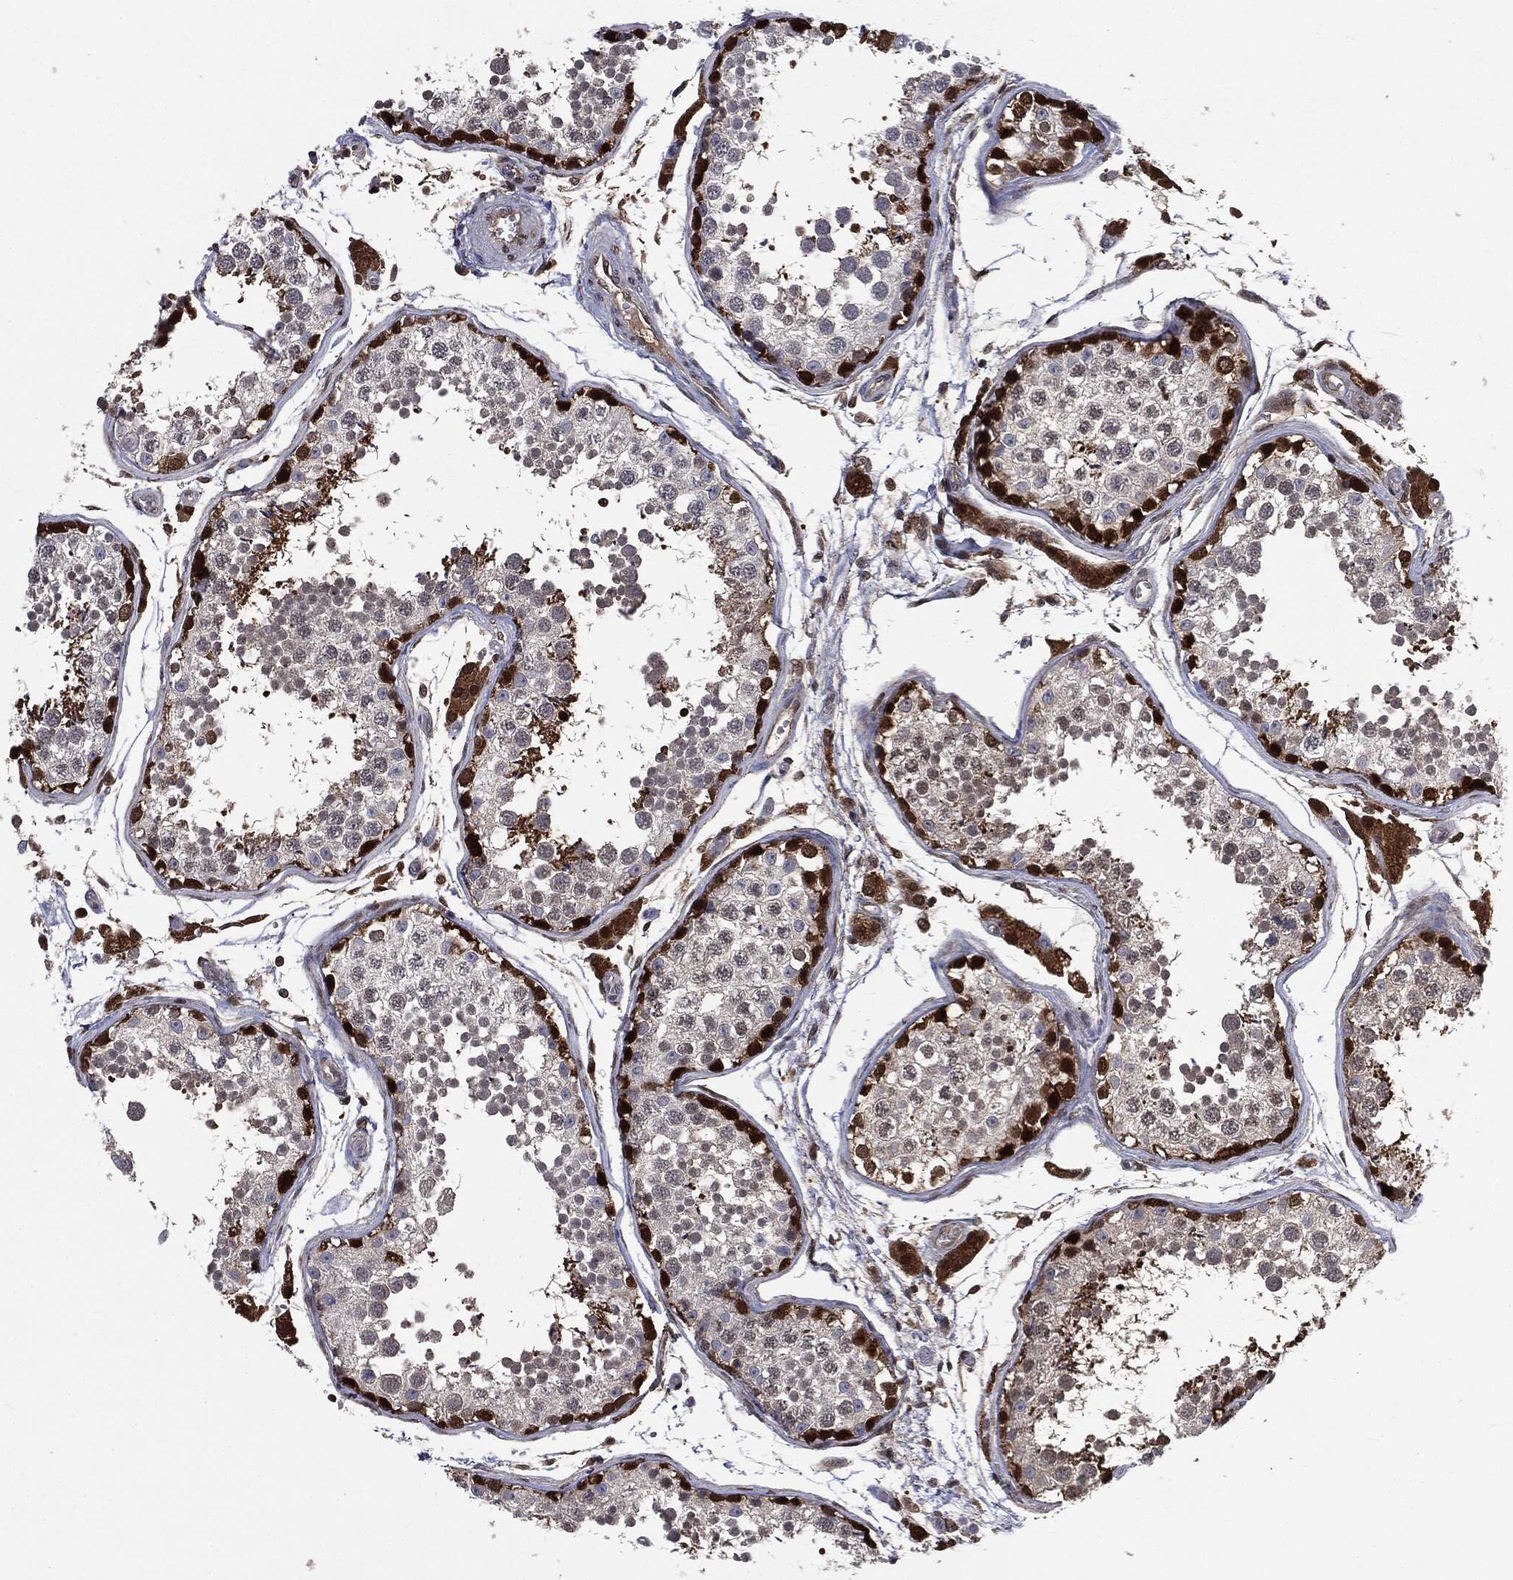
{"staining": {"intensity": "strong", "quantity": "<25%", "location": "cytoplasmic/membranous,nuclear"}, "tissue": "testis", "cell_type": "Cells in seminiferous ducts", "image_type": "normal", "snomed": [{"axis": "morphology", "description": "Normal tissue, NOS"}, {"axis": "topography", "description": "Testis"}], "caption": "This is a micrograph of immunohistochemistry staining of unremarkable testis, which shows strong staining in the cytoplasmic/membranous,nuclear of cells in seminiferous ducts.", "gene": "GPI", "patient": {"sex": "male", "age": 29}}